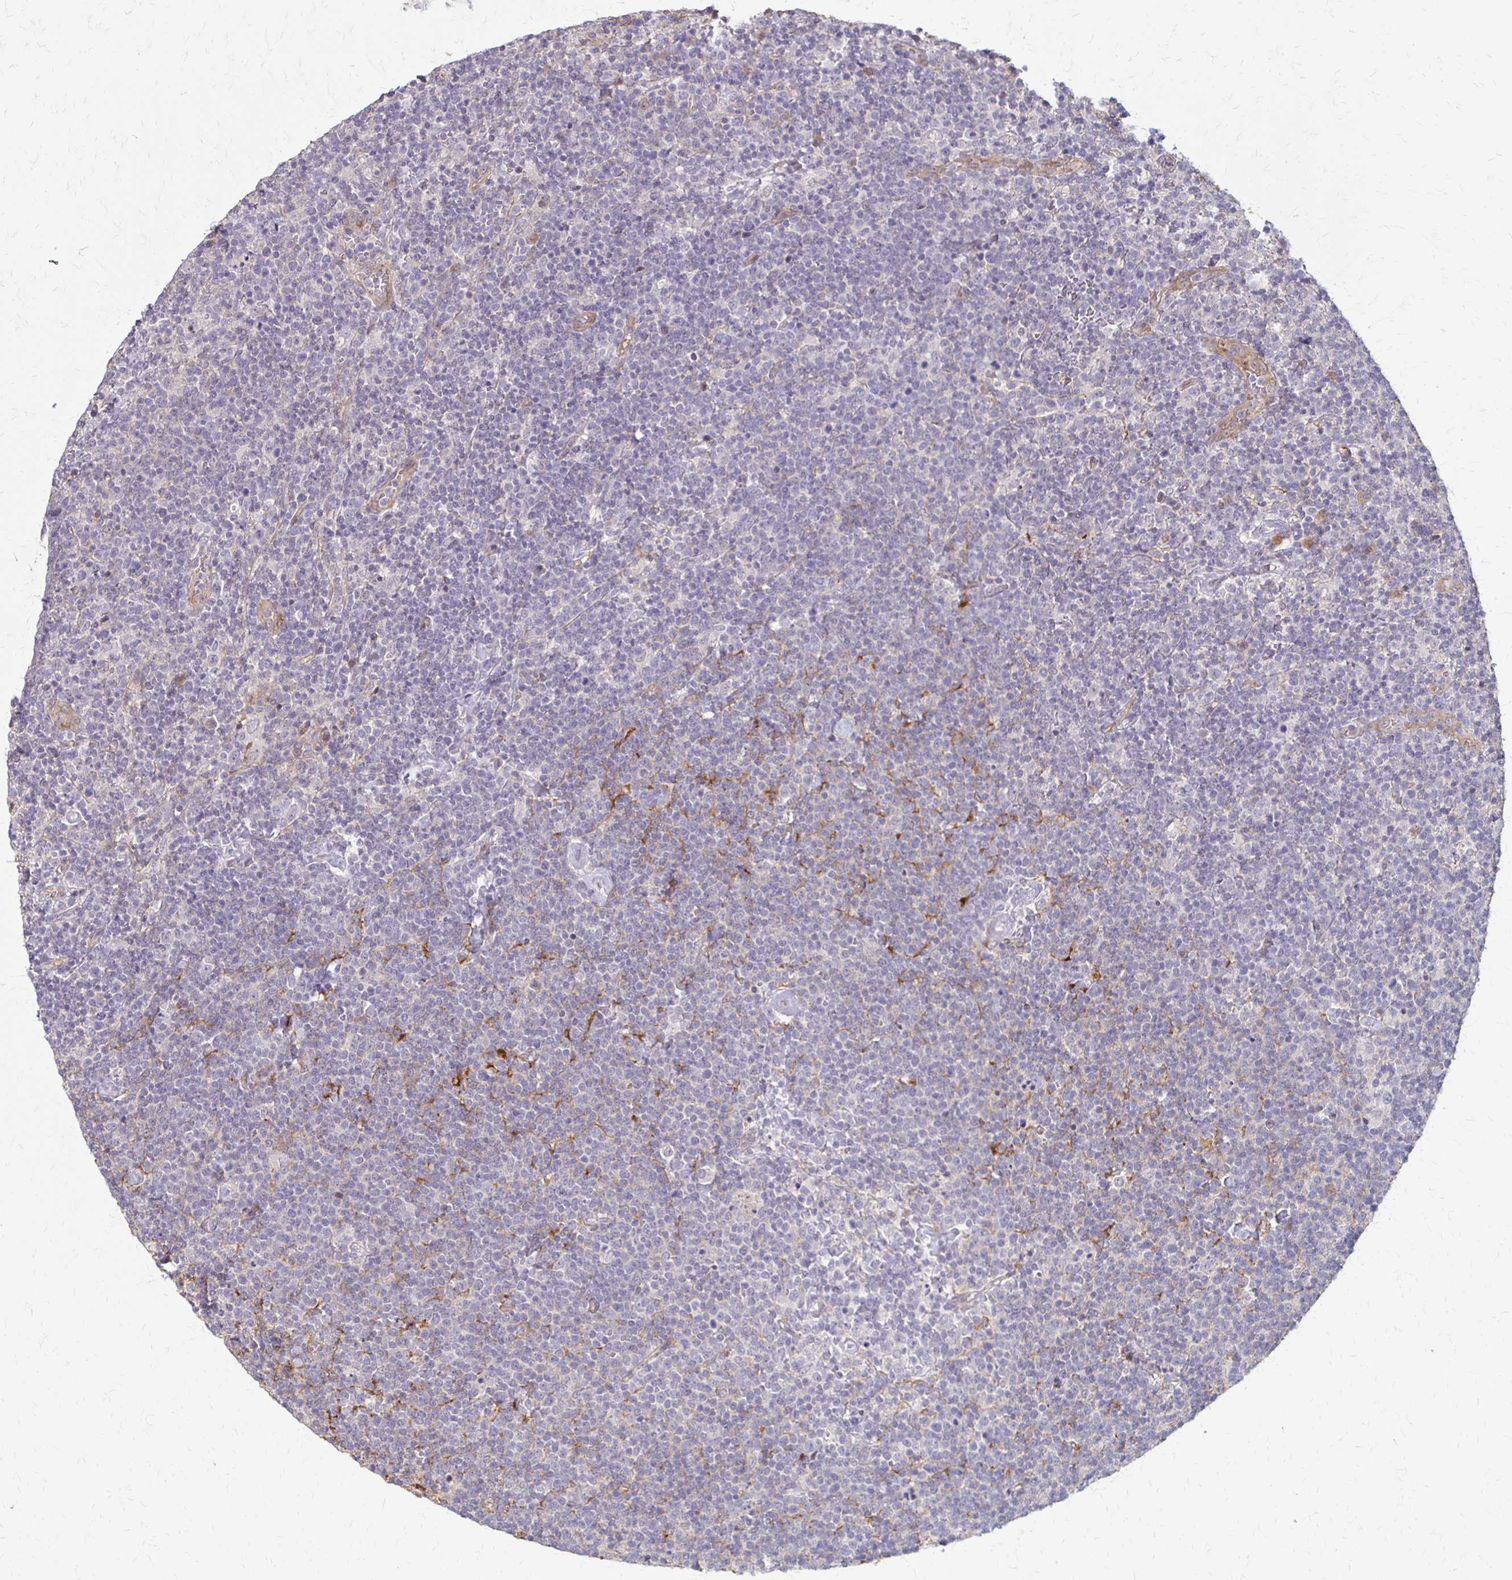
{"staining": {"intensity": "negative", "quantity": "none", "location": "none"}, "tissue": "lymphoma", "cell_type": "Tumor cells", "image_type": "cancer", "snomed": [{"axis": "morphology", "description": "Malignant lymphoma, non-Hodgkin's type, High grade"}, {"axis": "topography", "description": "Lymph node"}], "caption": "High power microscopy photomicrograph of an immunohistochemistry (IHC) photomicrograph of lymphoma, revealing no significant positivity in tumor cells. (DAB (3,3'-diaminobenzidine) immunohistochemistry (IHC) visualized using brightfield microscopy, high magnification).", "gene": "CFL2", "patient": {"sex": "male", "age": 61}}